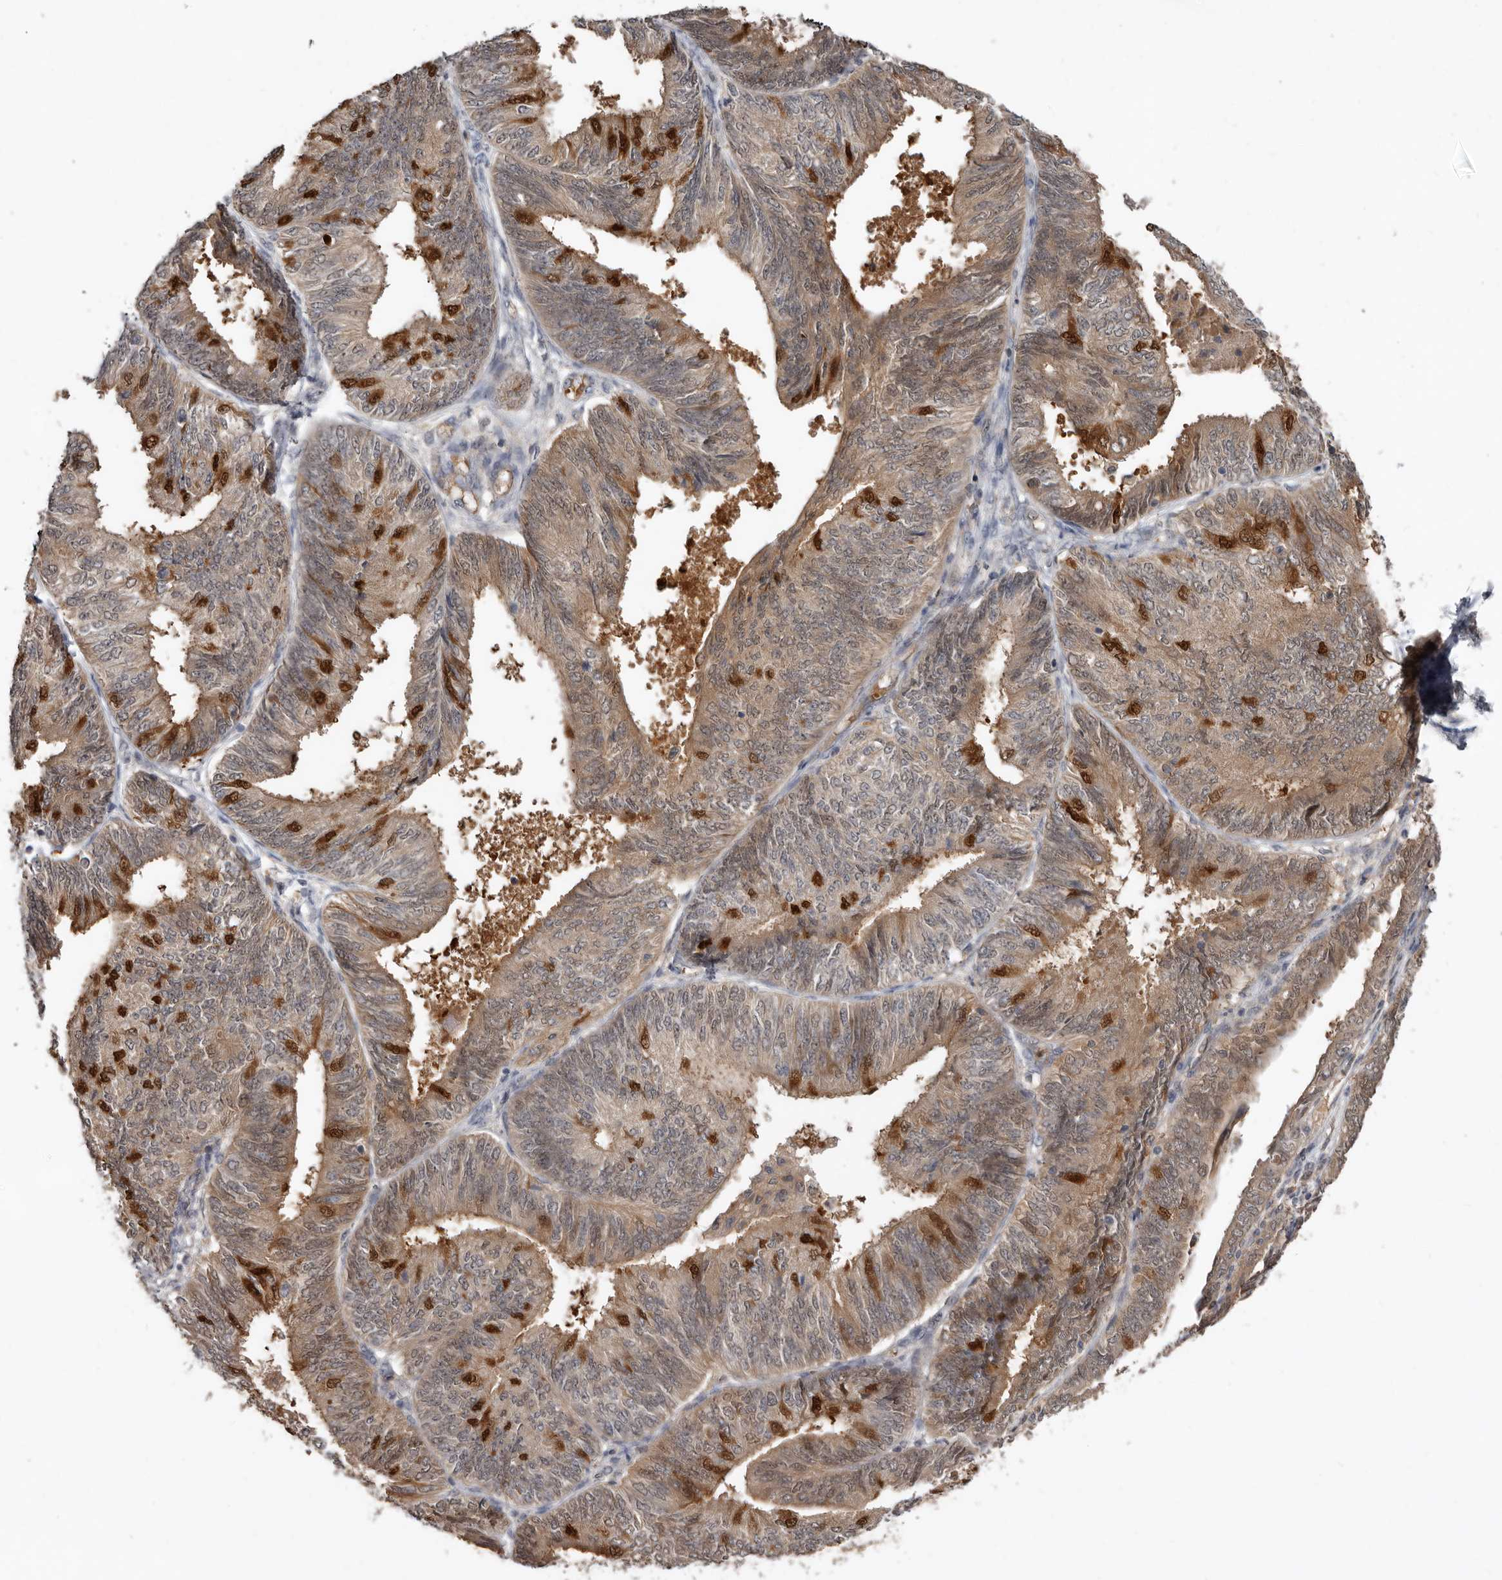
{"staining": {"intensity": "moderate", "quantity": ">75%", "location": "cytoplasmic/membranous"}, "tissue": "endometrial cancer", "cell_type": "Tumor cells", "image_type": "cancer", "snomed": [{"axis": "morphology", "description": "Adenocarcinoma, NOS"}, {"axis": "topography", "description": "Endometrium"}], "caption": "This is a histology image of immunohistochemistry (IHC) staining of endometrial cancer, which shows moderate expression in the cytoplasmic/membranous of tumor cells.", "gene": "RBKS", "patient": {"sex": "female", "age": 58}}